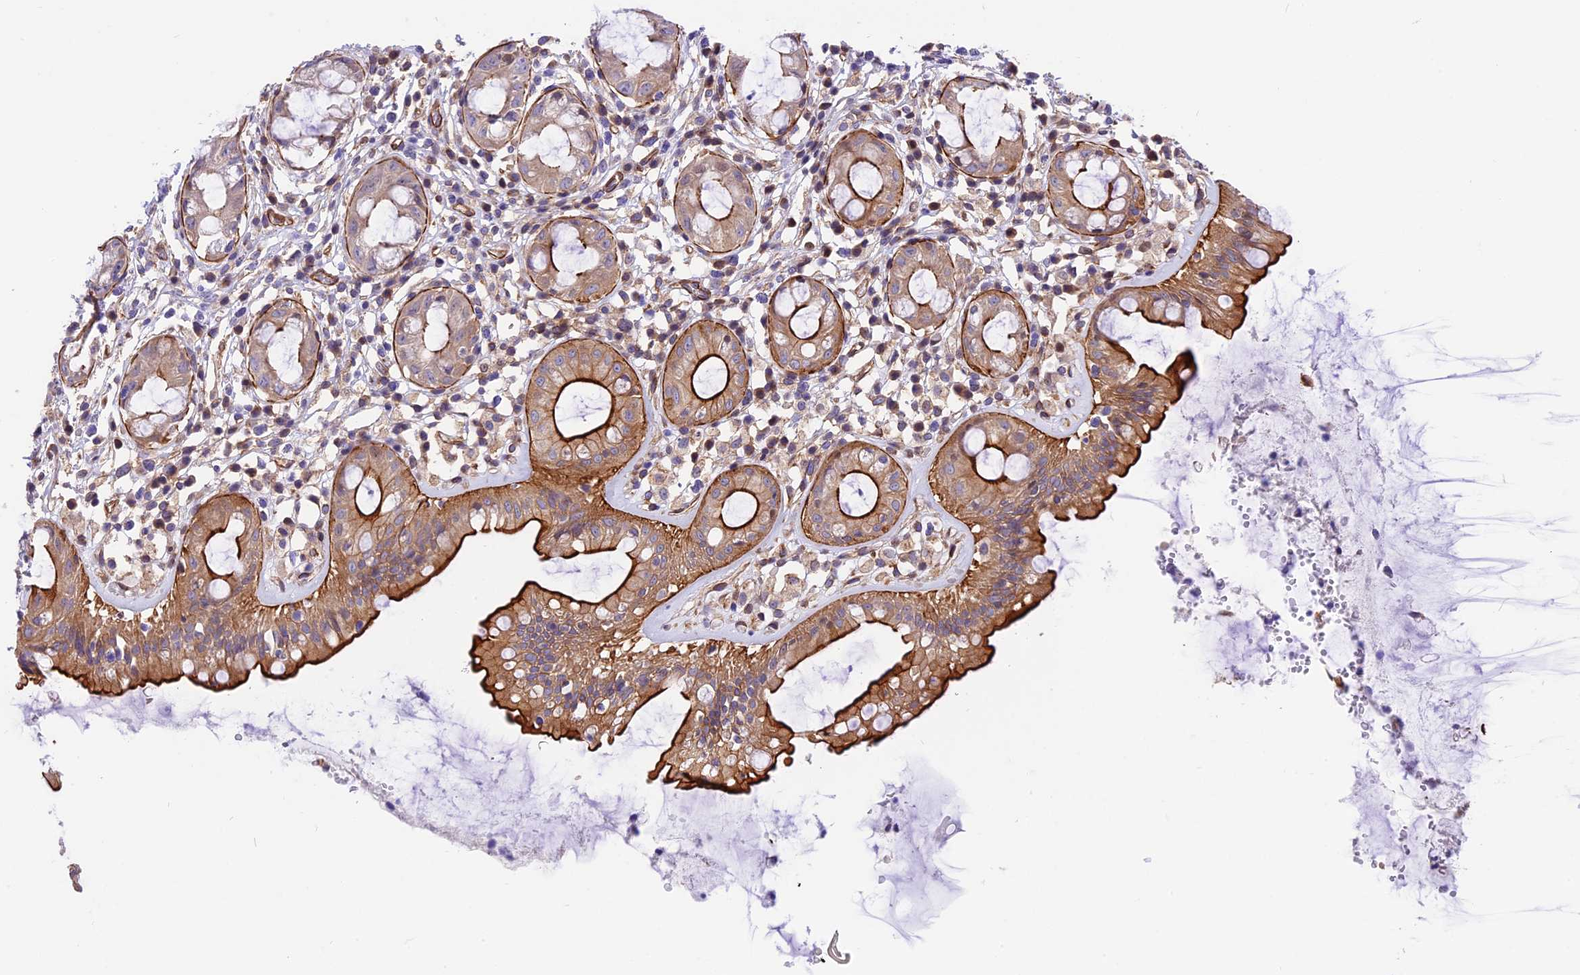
{"staining": {"intensity": "moderate", "quantity": ">75%", "location": "cytoplasmic/membranous"}, "tissue": "rectum", "cell_type": "Glandular cells", "image_type": "normal", "snomed": [{"axis": "morphology", "description": "Normal tissue, NOS"}, {"axis": "topography", "description": "Rectum"}], "caption": "Glandular cells display medium levels of moderate cytoplasmic/membranous positivity in approximately >75% of cells in unremarkable rectum. Using DAB (brown) and hematoxylin (blue) stains, captured at high magnification using brightfield microscopy.", "gene": "R3HDM4", "patient": {"sex": "female", "age": 57}}